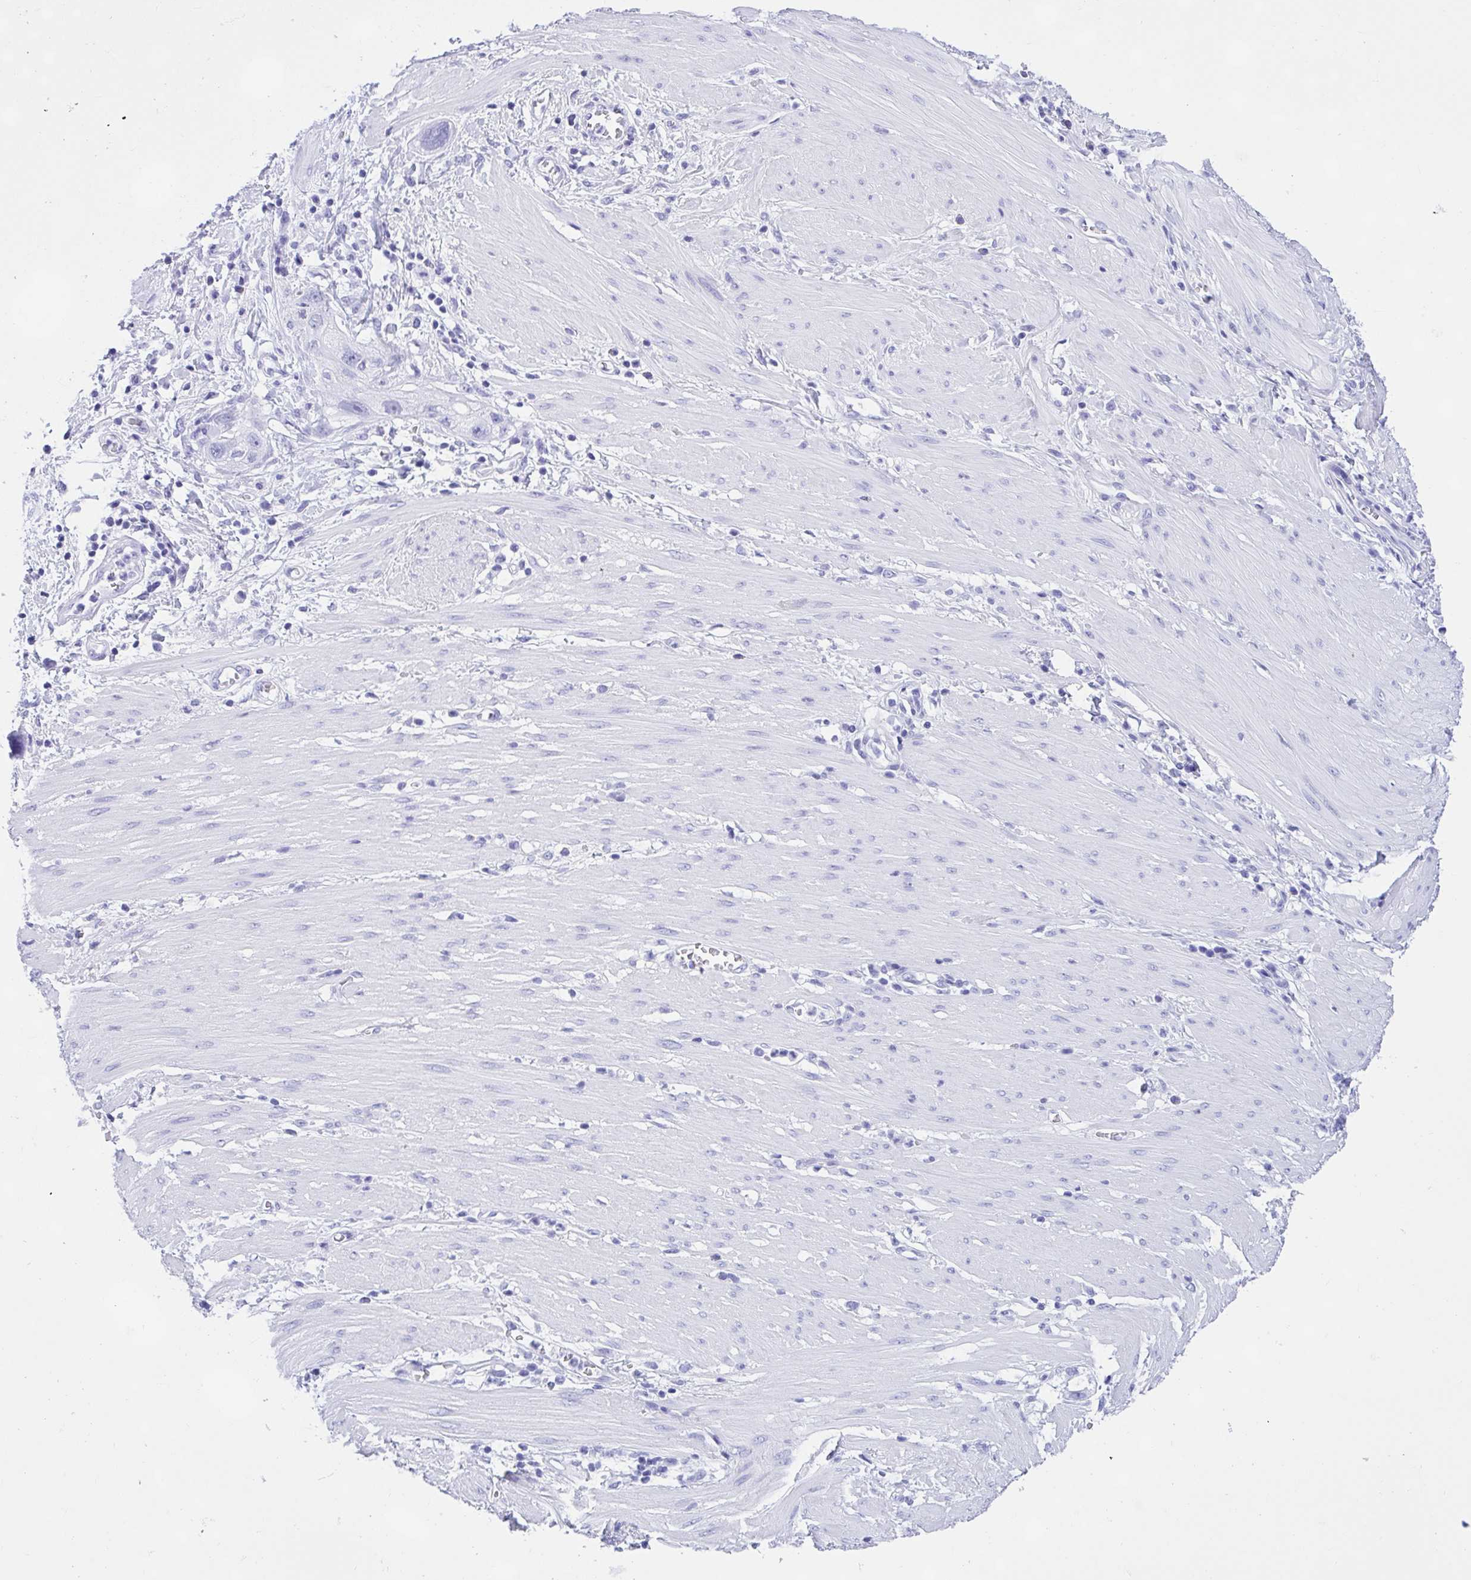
{"staining": {"intensity": "negative", "quantity": "none", "location": "none"}, "tissue": "stomach cancer", "cell_type": "Tumor cells", "image_type": "cancer", "snomed": [{"axis": "morphology", "description": "Adenocarcinoma, NOS"}, {"axis": "topography", "description": "Stomach"}, {"axis": "topography", "description": "Stomach, lower"}], "caption": "Immunohistochemistry (IHC) of adenocarcinoma (stomach) exhibits no expression in tumor cells.", "gene": "THOP1", "patient": {"sex": "female", "age": 48}}